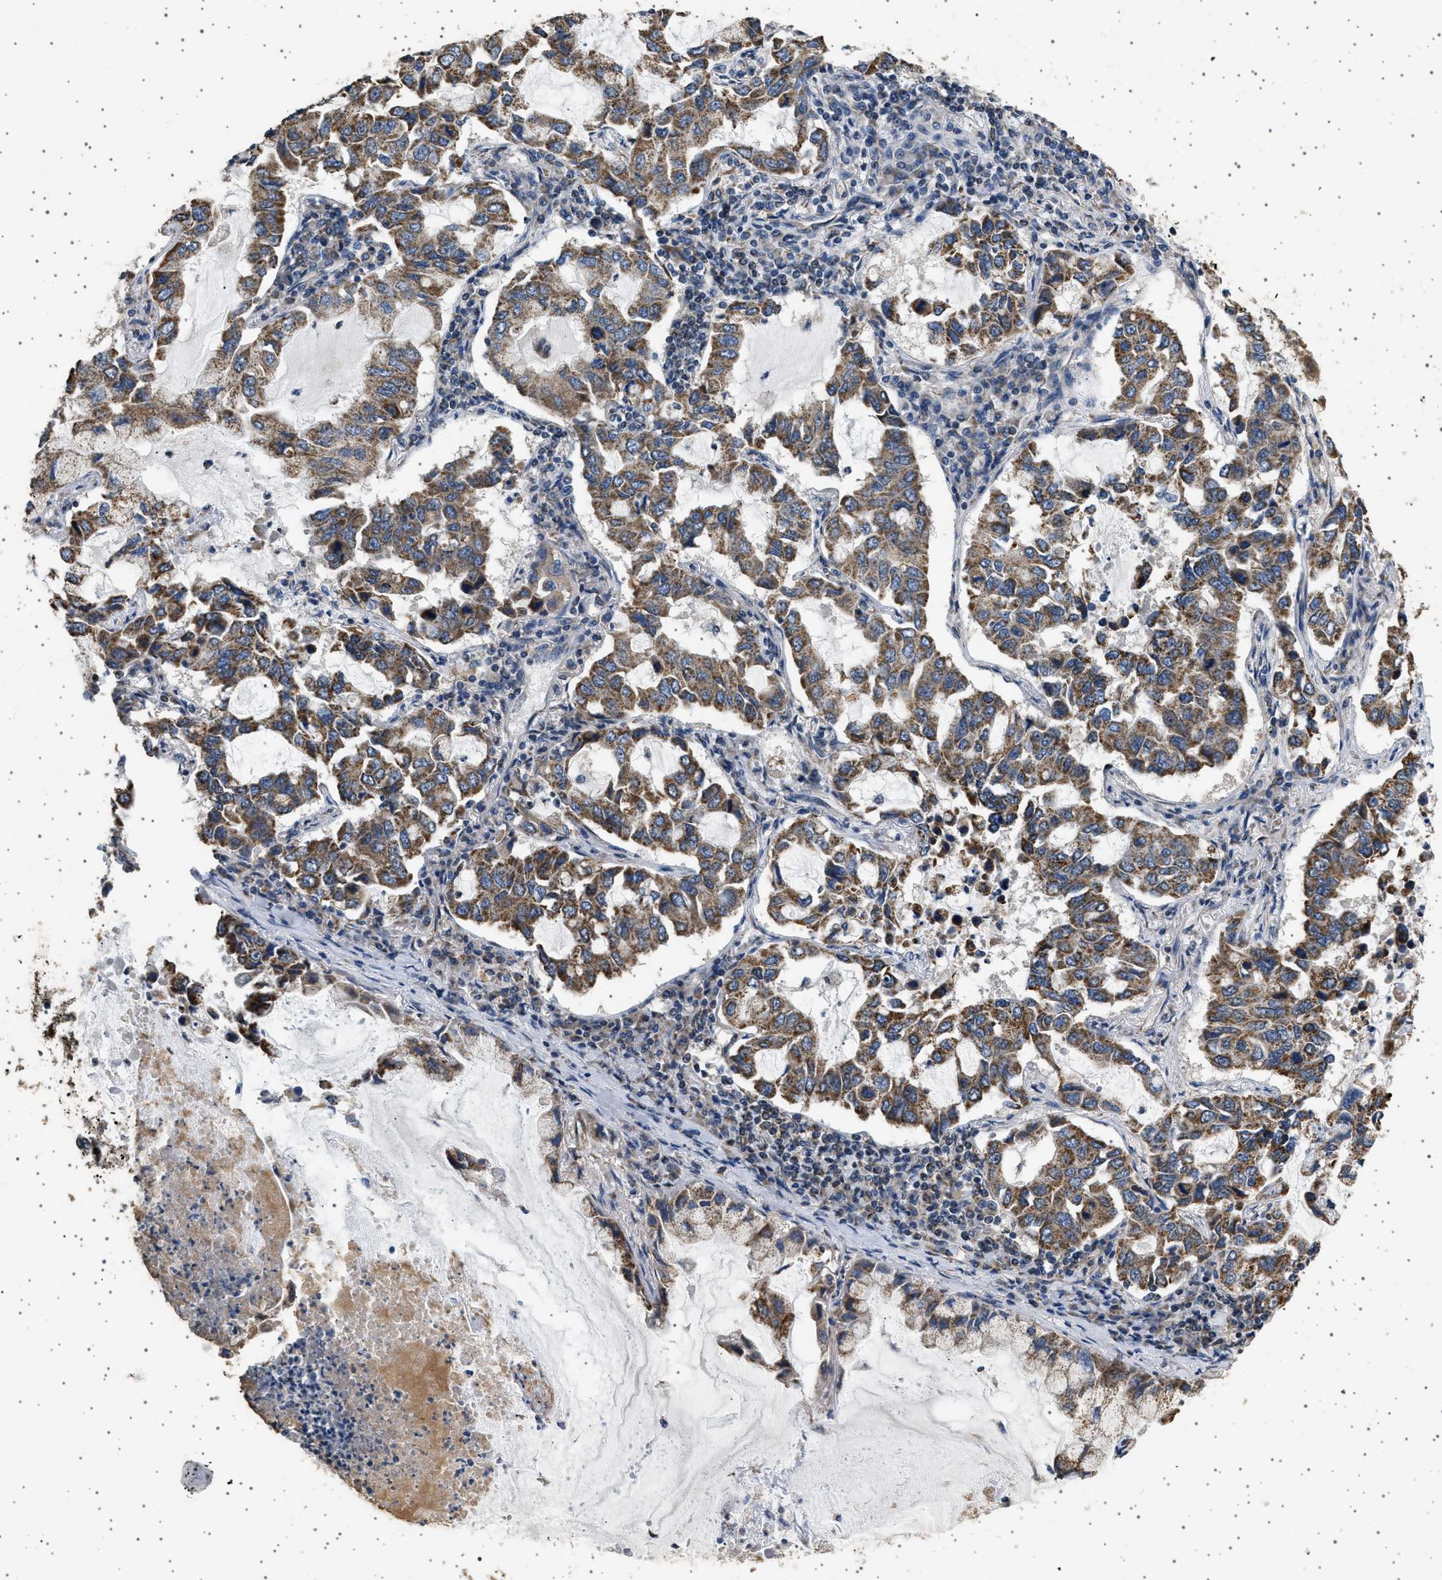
{"staining": {"intensity": "moderate", "quantity": ">75%", "location": "cytoplasmic/membranous"}, "tissue": "lung cancer", "cell_type": "Tumor cells", "image_type": "cancer", "snomed": [{"axis": "morphology", "description": "Adenocarcinoma, NOS"}, {"axis": "topography", "description": "Lung"}], "caption": "IHC micrograph of lung adenocarcinoma stained for a protein (brown), which exhibits medium levels of moderate cytoplasmic/membranous staining in approximately >75% of tumor cells.", "gene": "KCNA4", "patient": {"sex": "male", "age": 64}}